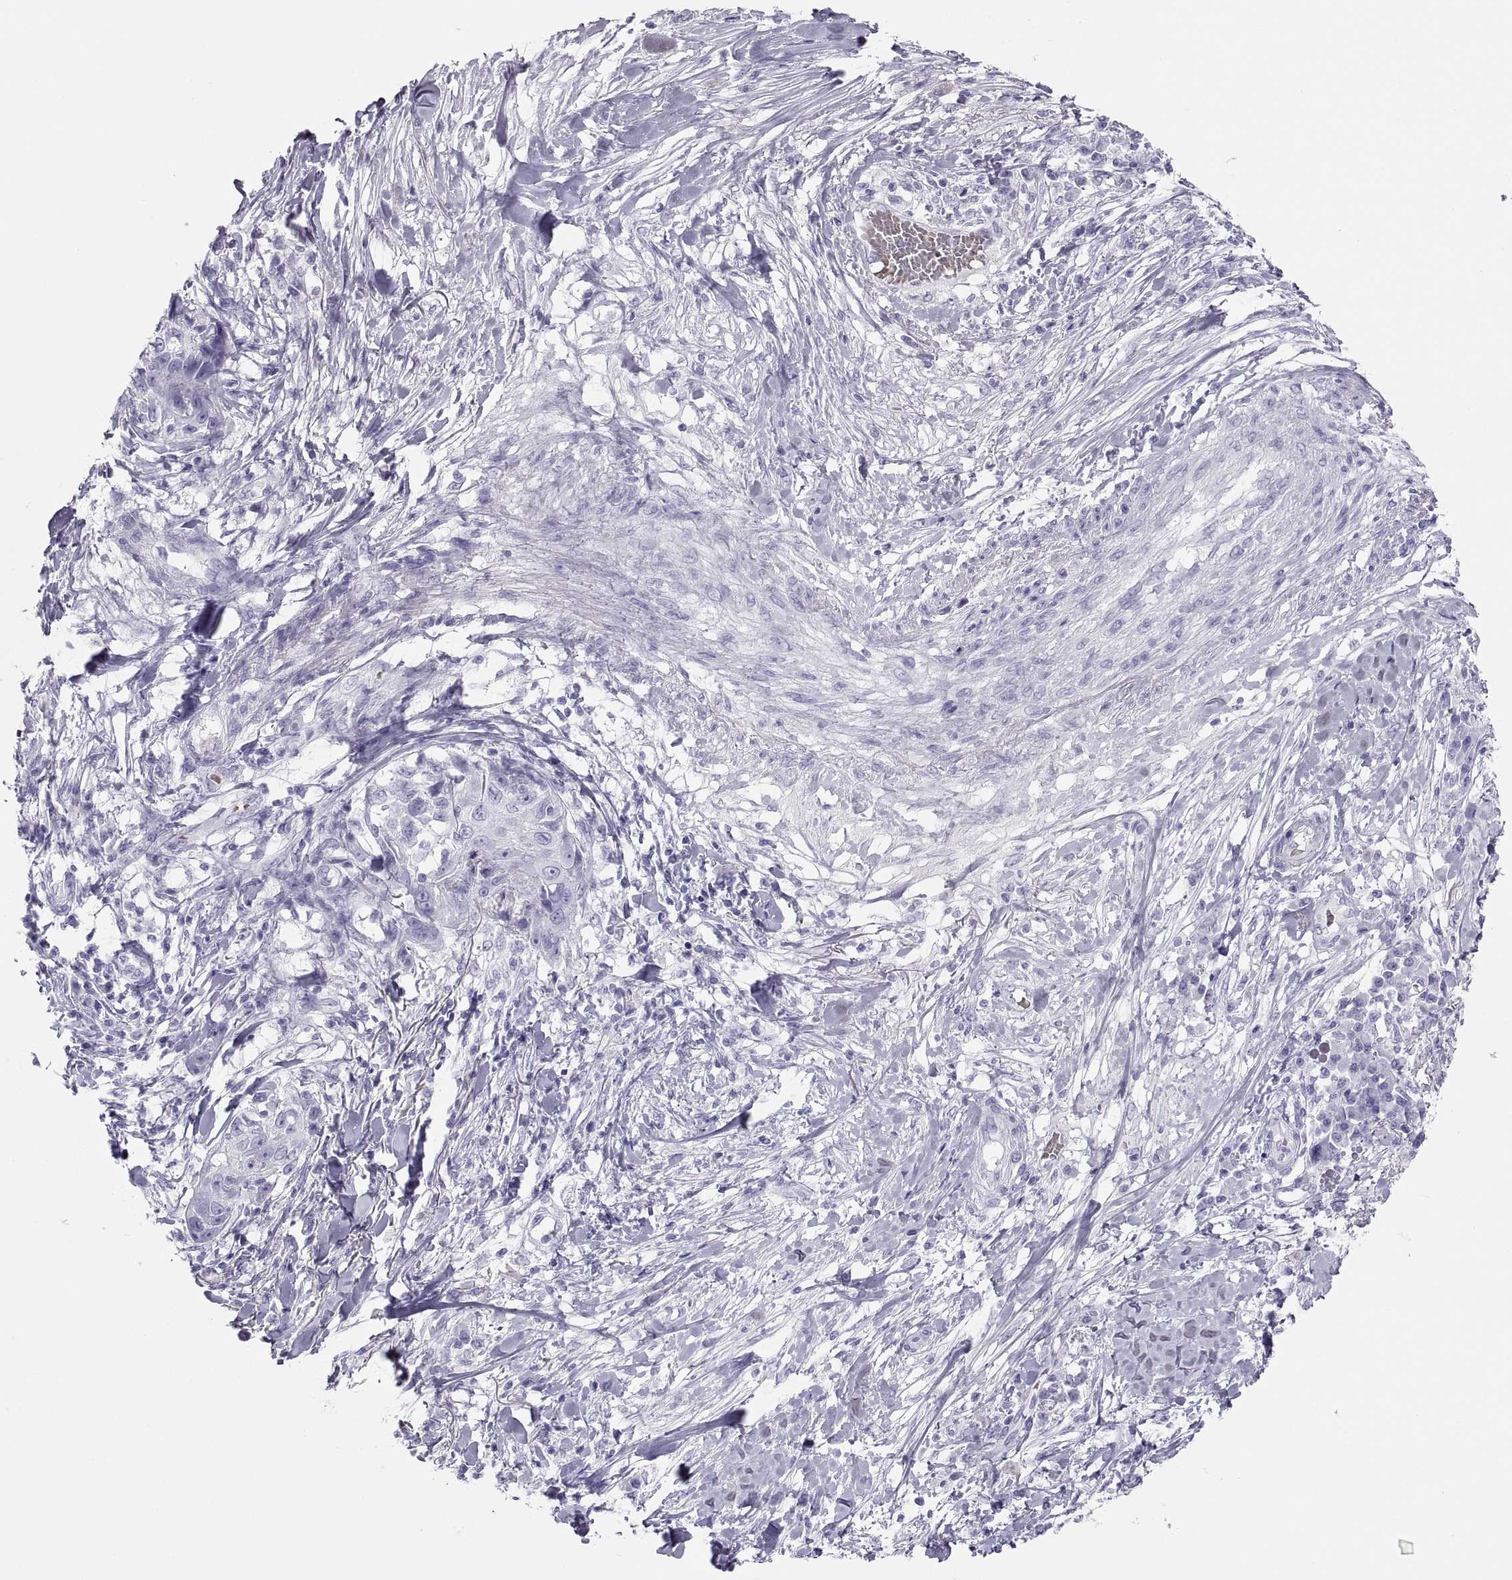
{"staining": {"intensity": "negative", "quantity": "none", "location": "none"}, "tissue": "skin cancer", "cell_type": "Tumor cells", "image_type": "cancer", "snomed": [{"axis": "morphology", "description": "Squamous cell carcinoma, NOS"}, {"axis": "topography", "description": "Skin"}], "caption": "This is a histopathology image of immunohistochemistry staining of squamous cell carcinoma (skin), which shows no expression in tumor cells.", "gene": "SEMG1", "patient": {"sex": "male", "age": 92}}